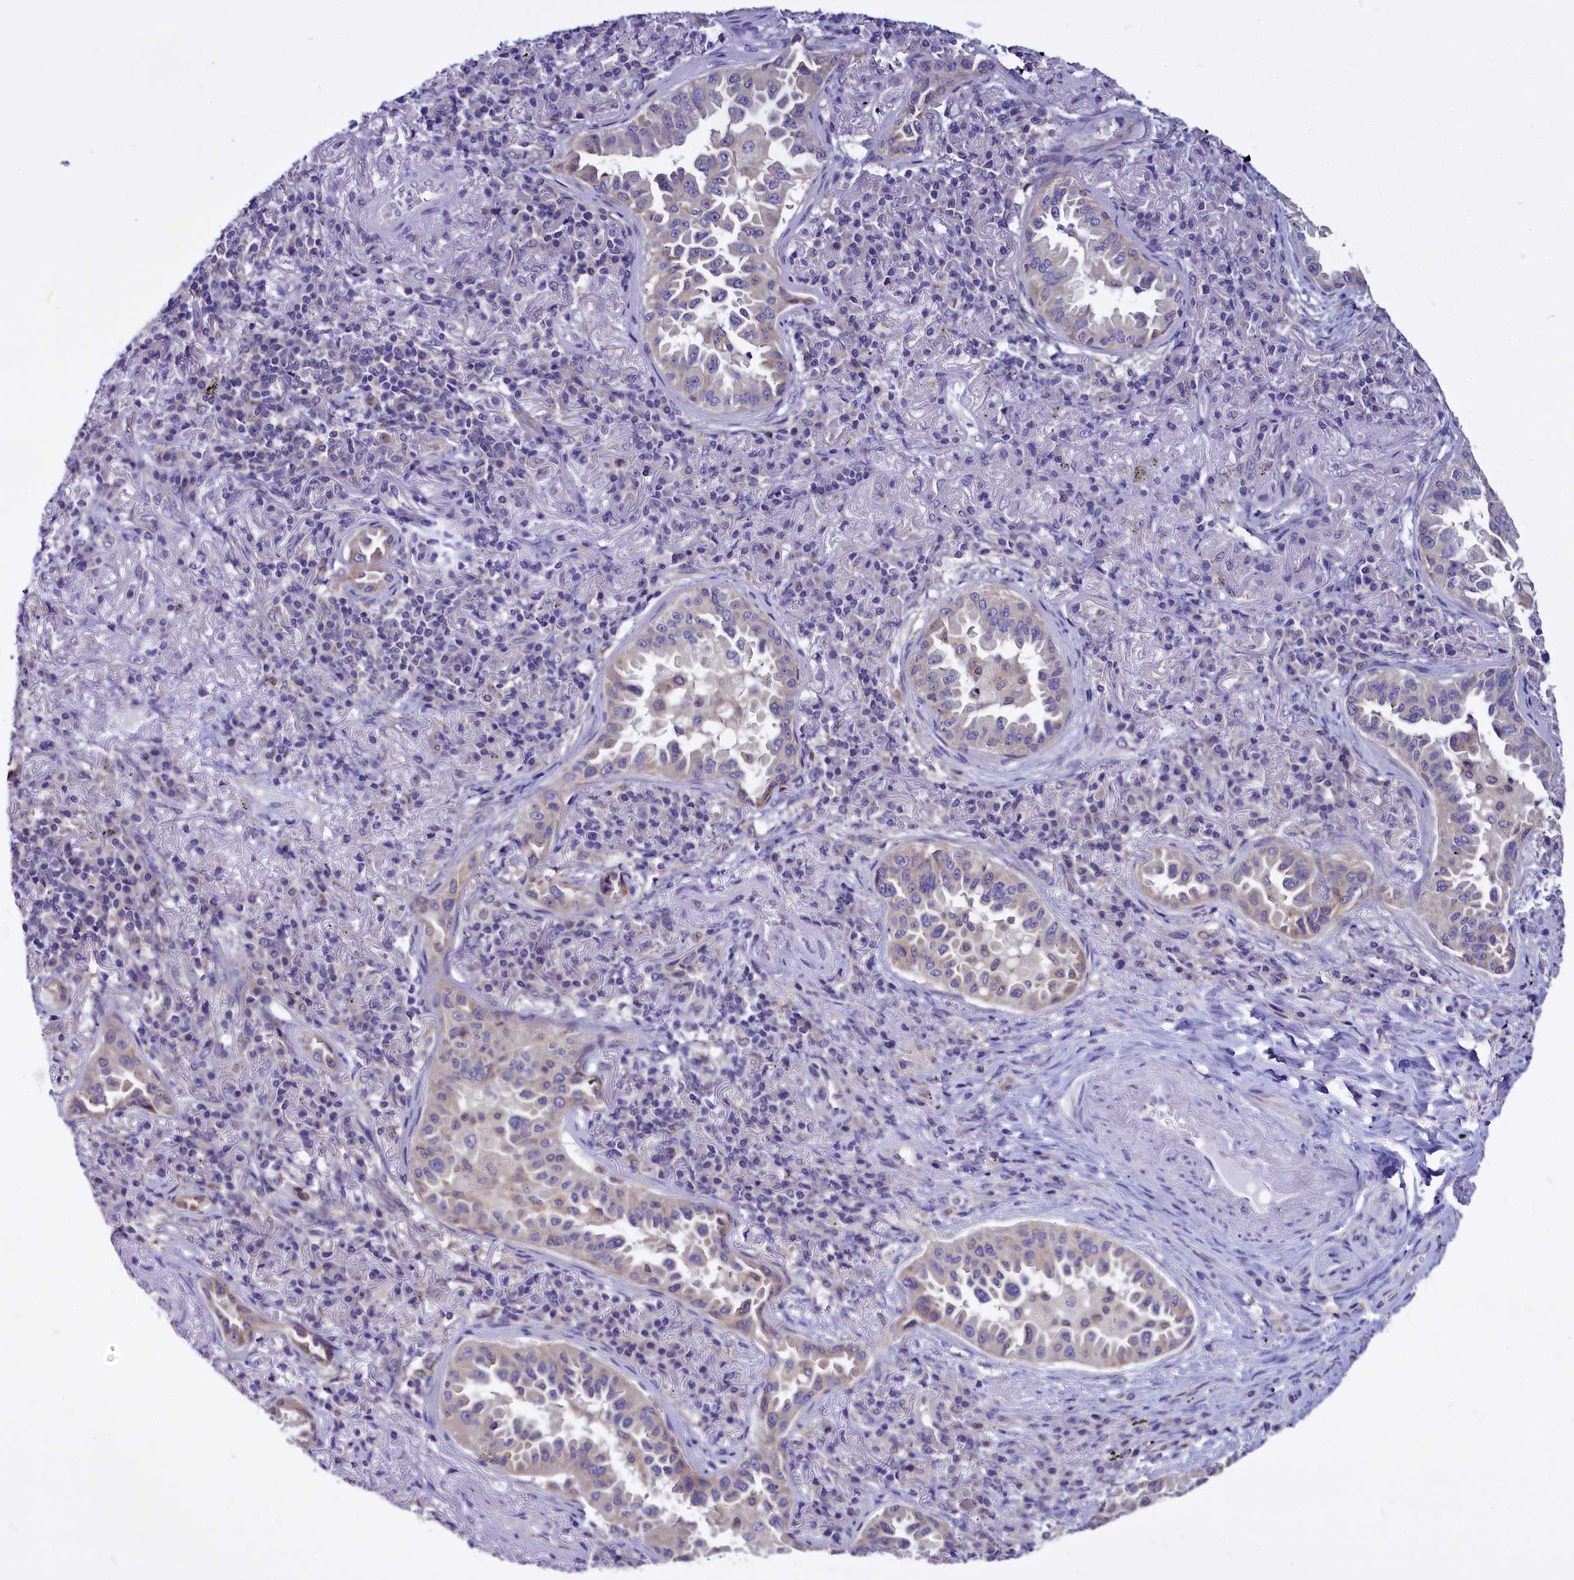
{"staining": {"intensity": "weak", "quantity": "<25%", "location": "cytoplasmic/membranous"}, "tissue": "lung cancer", "cell_type": "Tumor cells", "image_type": "cancer", "snomed": [{"axis": "morphology", "description": "Adenocarcinoma, NOS"}, {"axis": "topography", "description": "Lung"}], "caption": "Tumor cells are negative for brown protein staining in lung cancer.", "gene": "CEP170", "patient": {"sex": "female", "age": 69}}